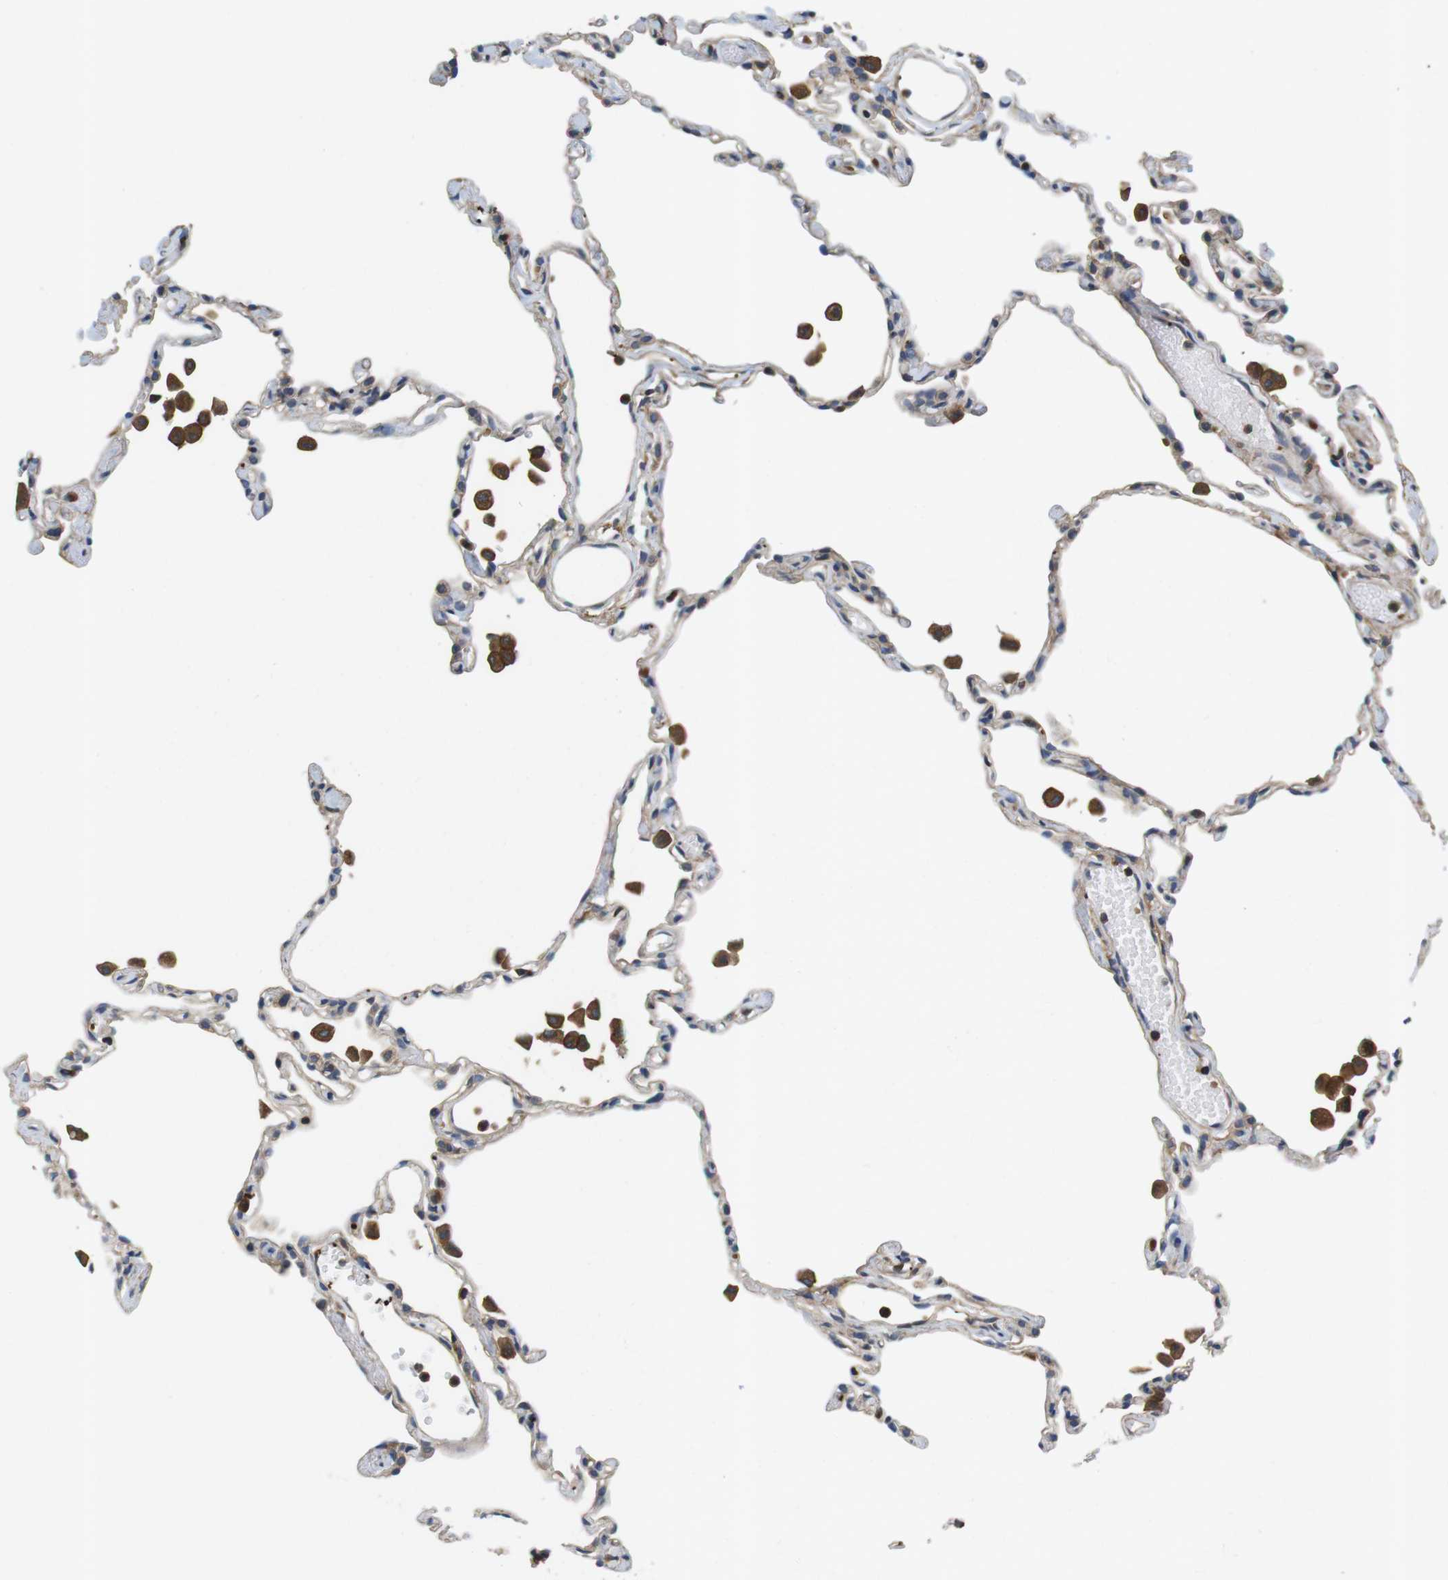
{"staining": {"intensity": "weak", "quantity": "<25%", "location": "cytoplasmic/membranous"}, "tissue": "lung", "cell_type": "Alveolar cells", "image_type": "normal", "snomed": [{"axis": "morphology", "description": "Normal tissue, NOS"}, {"axis": "topography", "description": "Lung"}], "caption": "A histopathology image of lung stained for a protein shows no brown staining in alveolar cells.", "gene": "HERPUD2", "patient": {"sex": "female", "age": 49}}